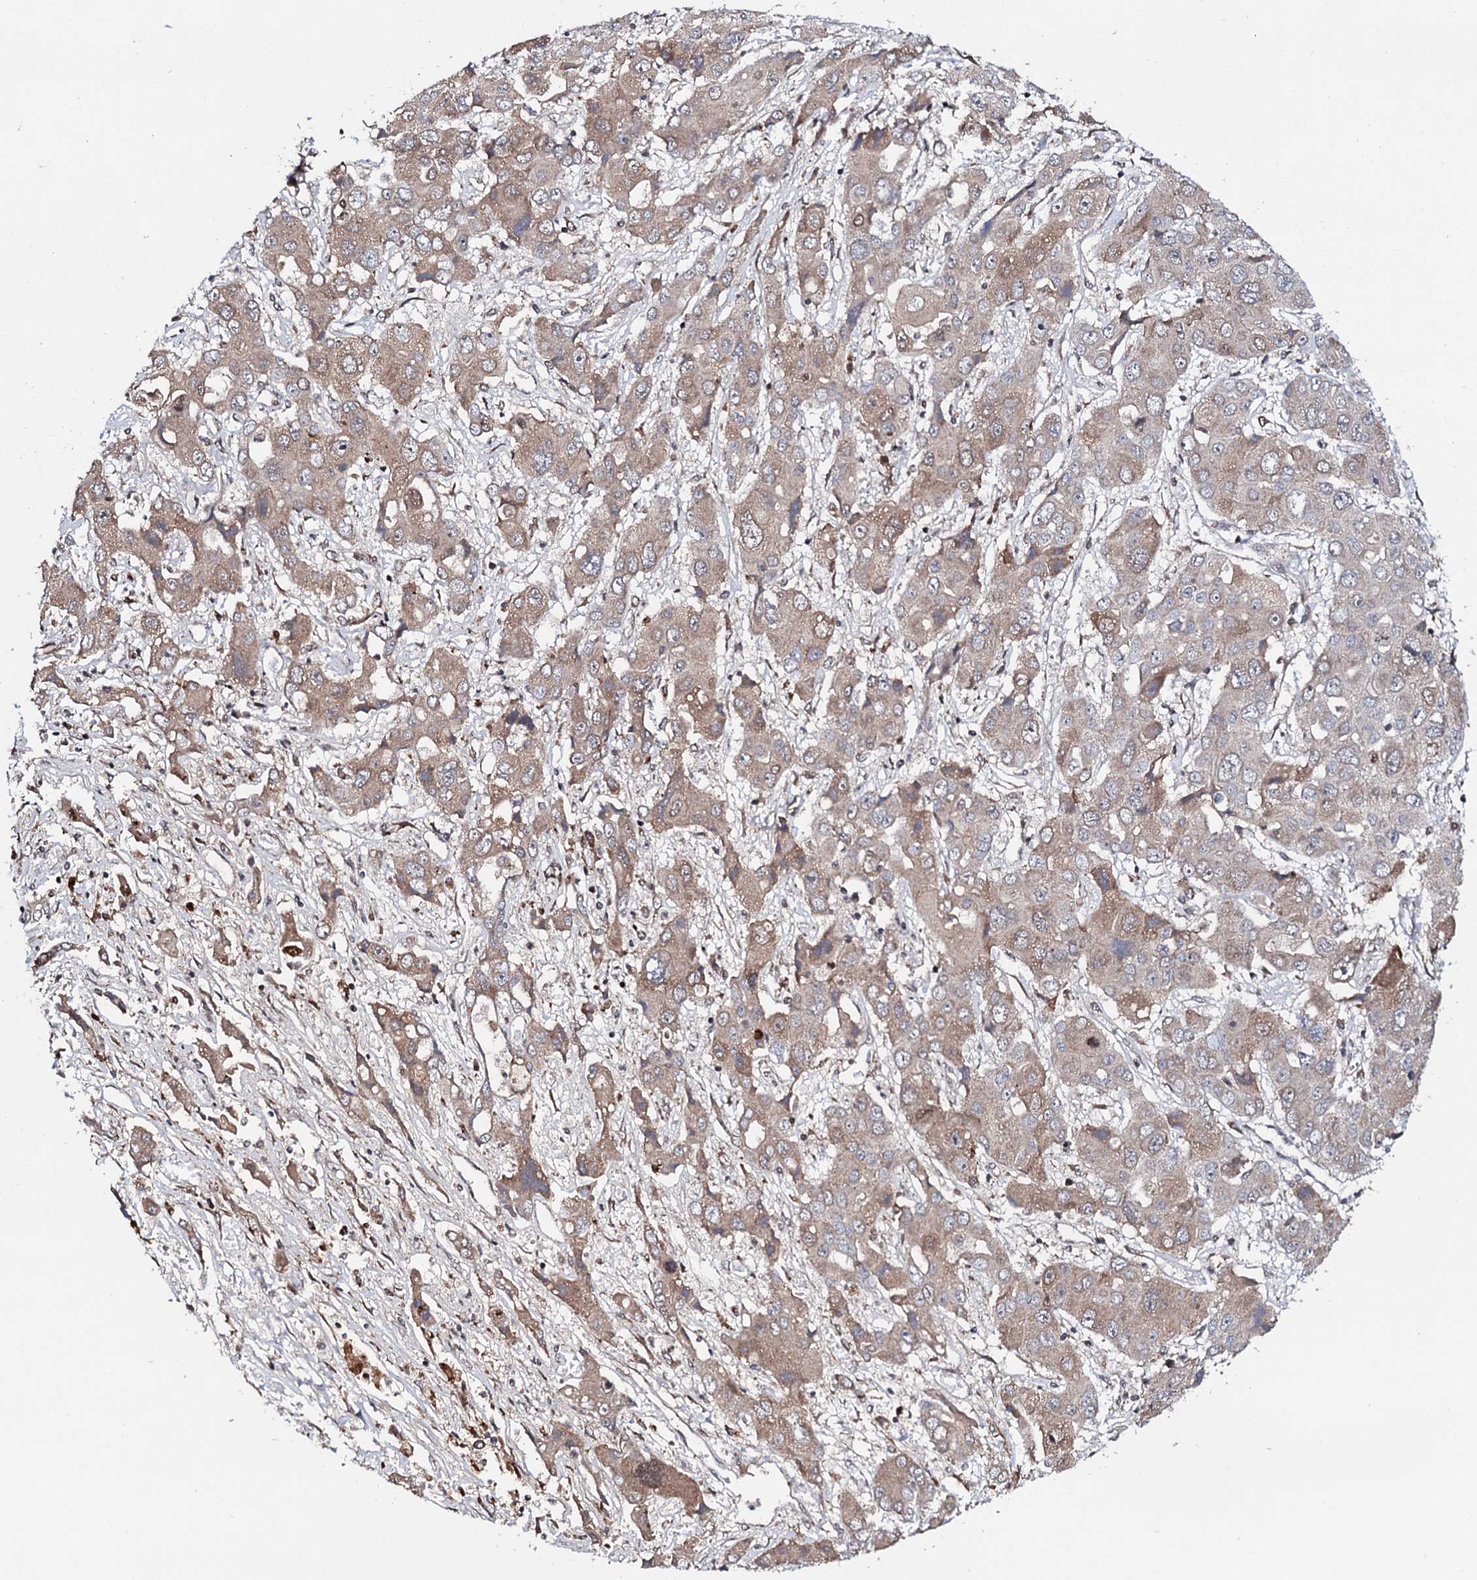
{"staining": {"intensity": "weak", "quantity": "25%-75%", "location": "cytoplasmic/membranous"}, "tissue": "liver cancer", "cell_type": "Tumor cells", "image_type": "cancer", "snomed": [{"axis": "morphology", "description": "Cholangiocarcinoma"}, {"axis": "topography", "description": "Liver"}], "caption": "There is low levels of weak cytoplasmic/membranous expression in tumor cells of liver cancer, as demonstrated by immunohistochemical staining (brown color).", "gene": "FAM111A", "patient": {"sex": "male", "age": 67}}